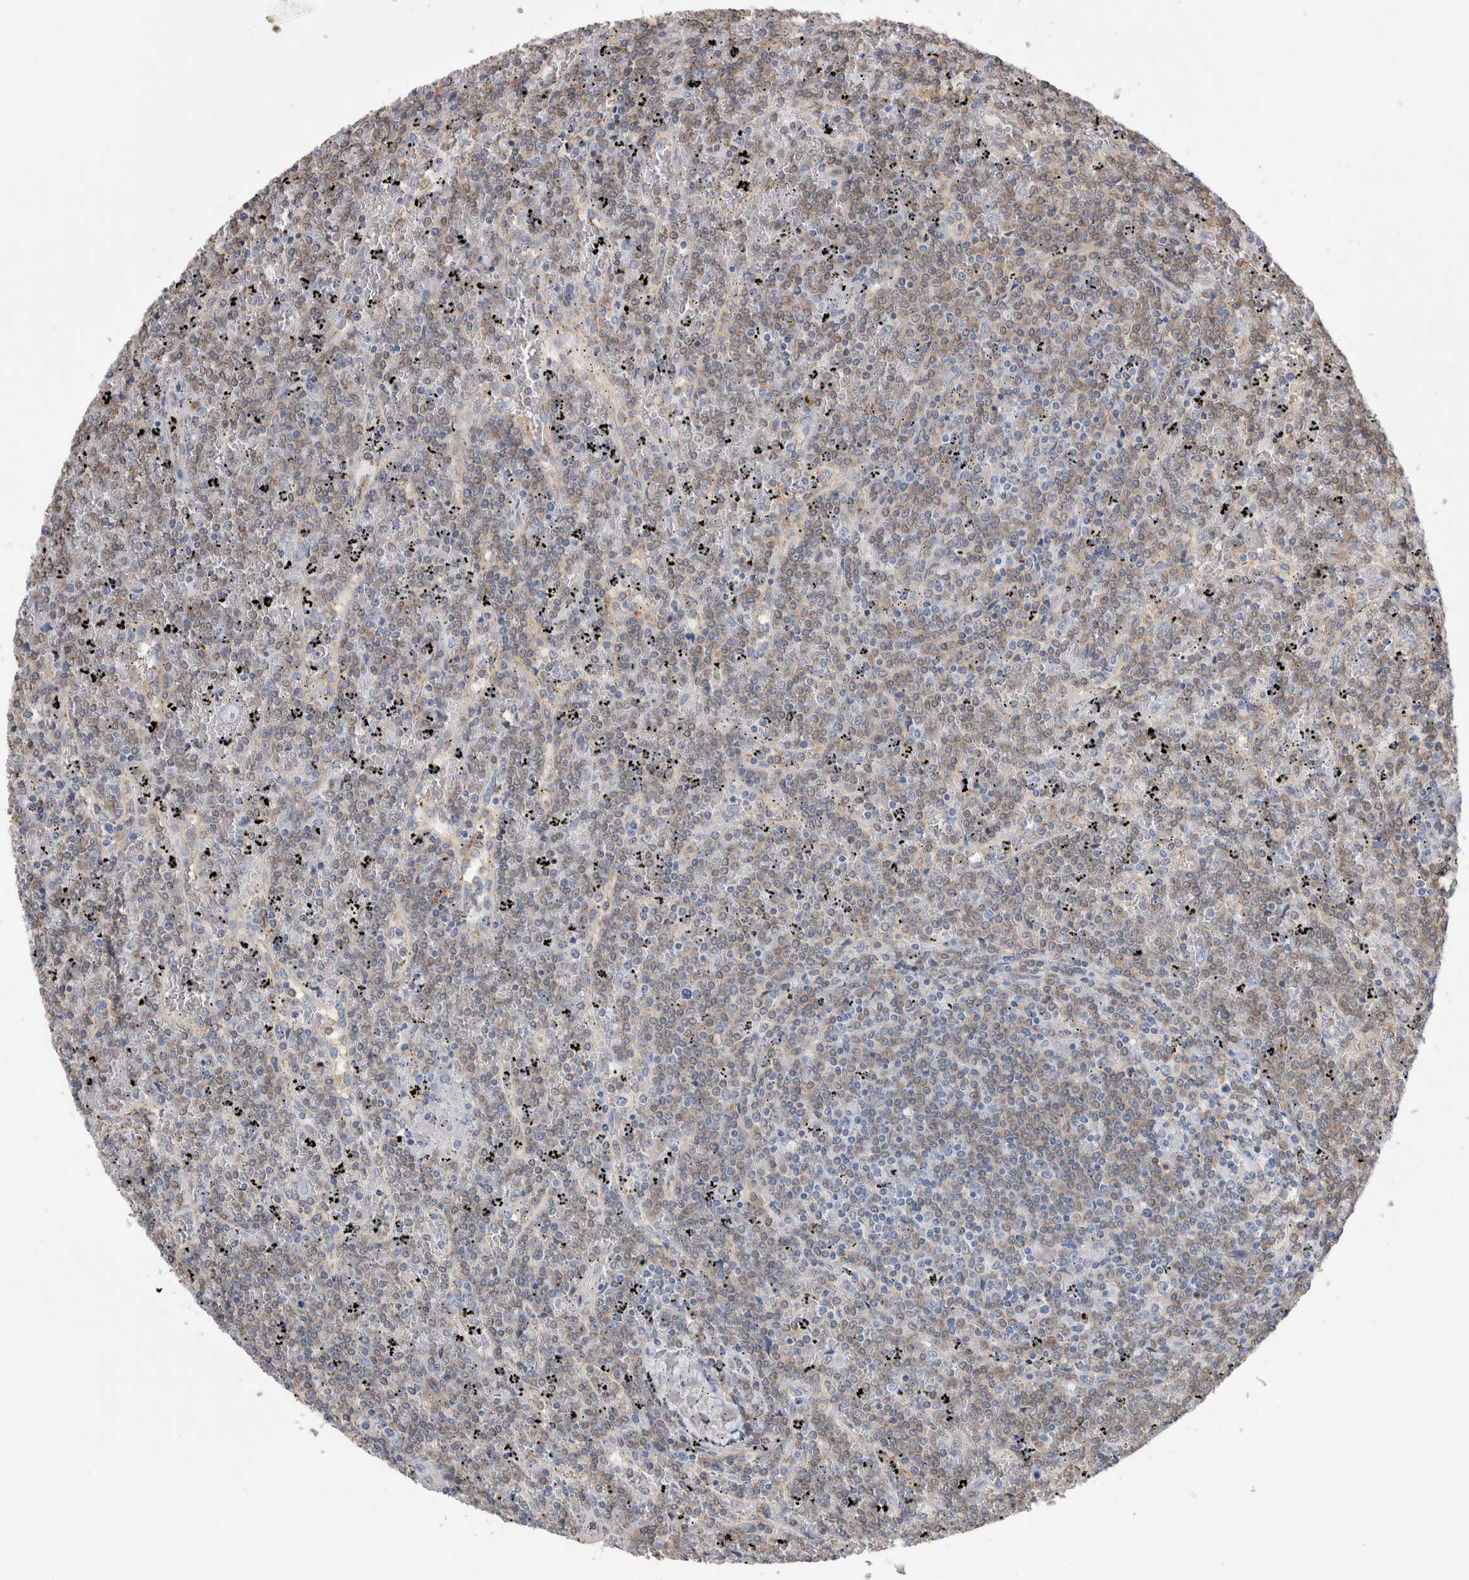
{"staining": {"intensity": "weak", "quantity": "25%-75%", "location": "cytoplasmic/membranous"}, "tissue": "lymphoma", "cell_type": "Tumor cells", "image_type": "cancer", "snomed": [{"axis": "morphology", "description": "Malignant lymphoma, non-Hodgkin's type, Low grade"}, {"axis": "topography", "description": "Spleen"}], "caption": "The histopathology image demonstrates staining of malignant lymphoma, non-Hodgkin's type (low-grade), revealing weak cytoplasmic/membranous protein expression (brown color) within tumor cells.", "gene": "SCRN1", "patient": {"sex": "female", "age": 19}}